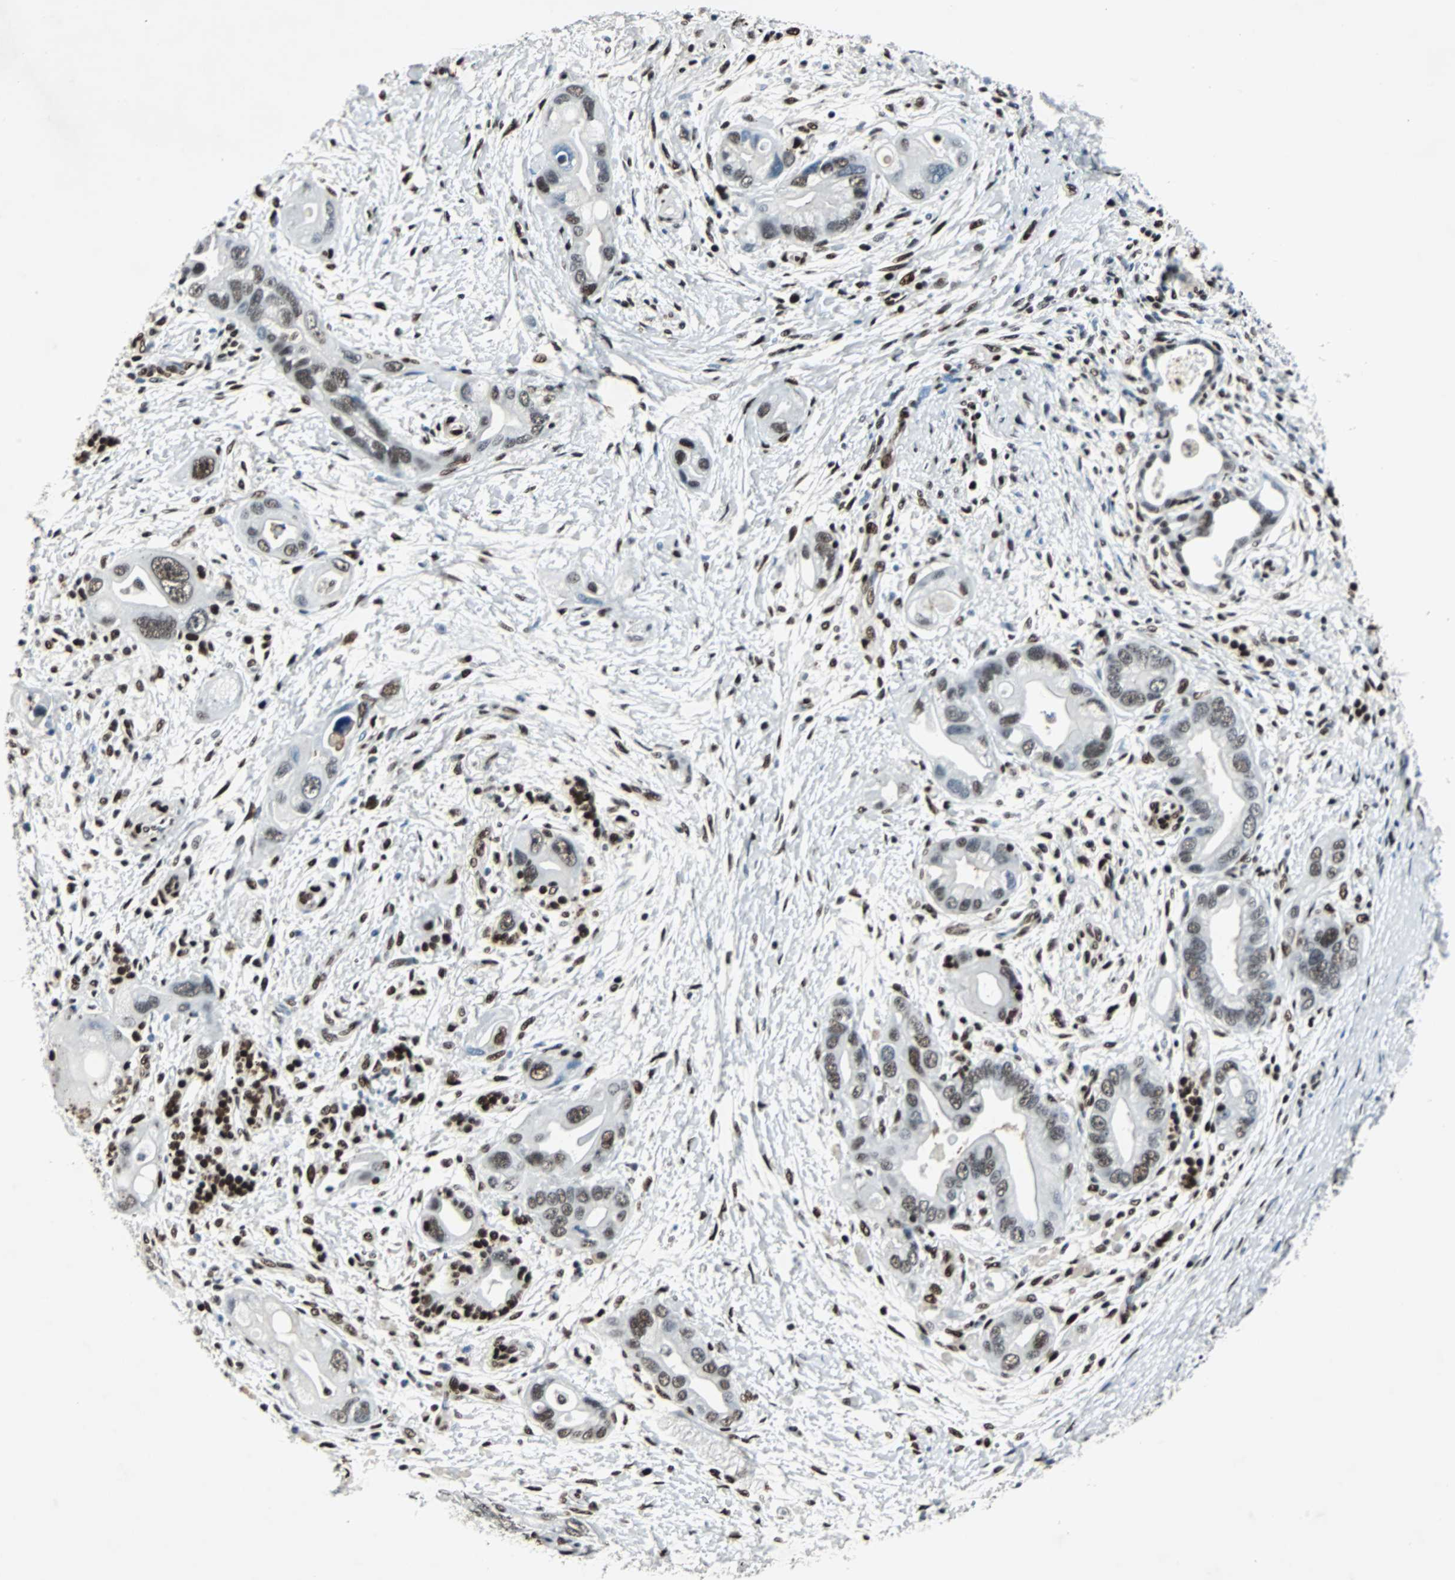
{"staining": {"intensity": "moderate", "quantity": ">75%", "location": "nuclear"}, "tissue": "pancreatic cancer", "cell_type": "Tumor cells", "image_type": "cancer", "snomed": [{"axis": "morphology", "description": "Adenocarcinoma, NOS"}, {"axis": "topography", "description": "Pancreas"}], "caption": "Tumor cells display medium levels of moderate nuclear positivity in approximately >75% of cells in human pancreatic cancer.", "gene": "MEF2D", "patient": {"sex": "female", "age": 77}}